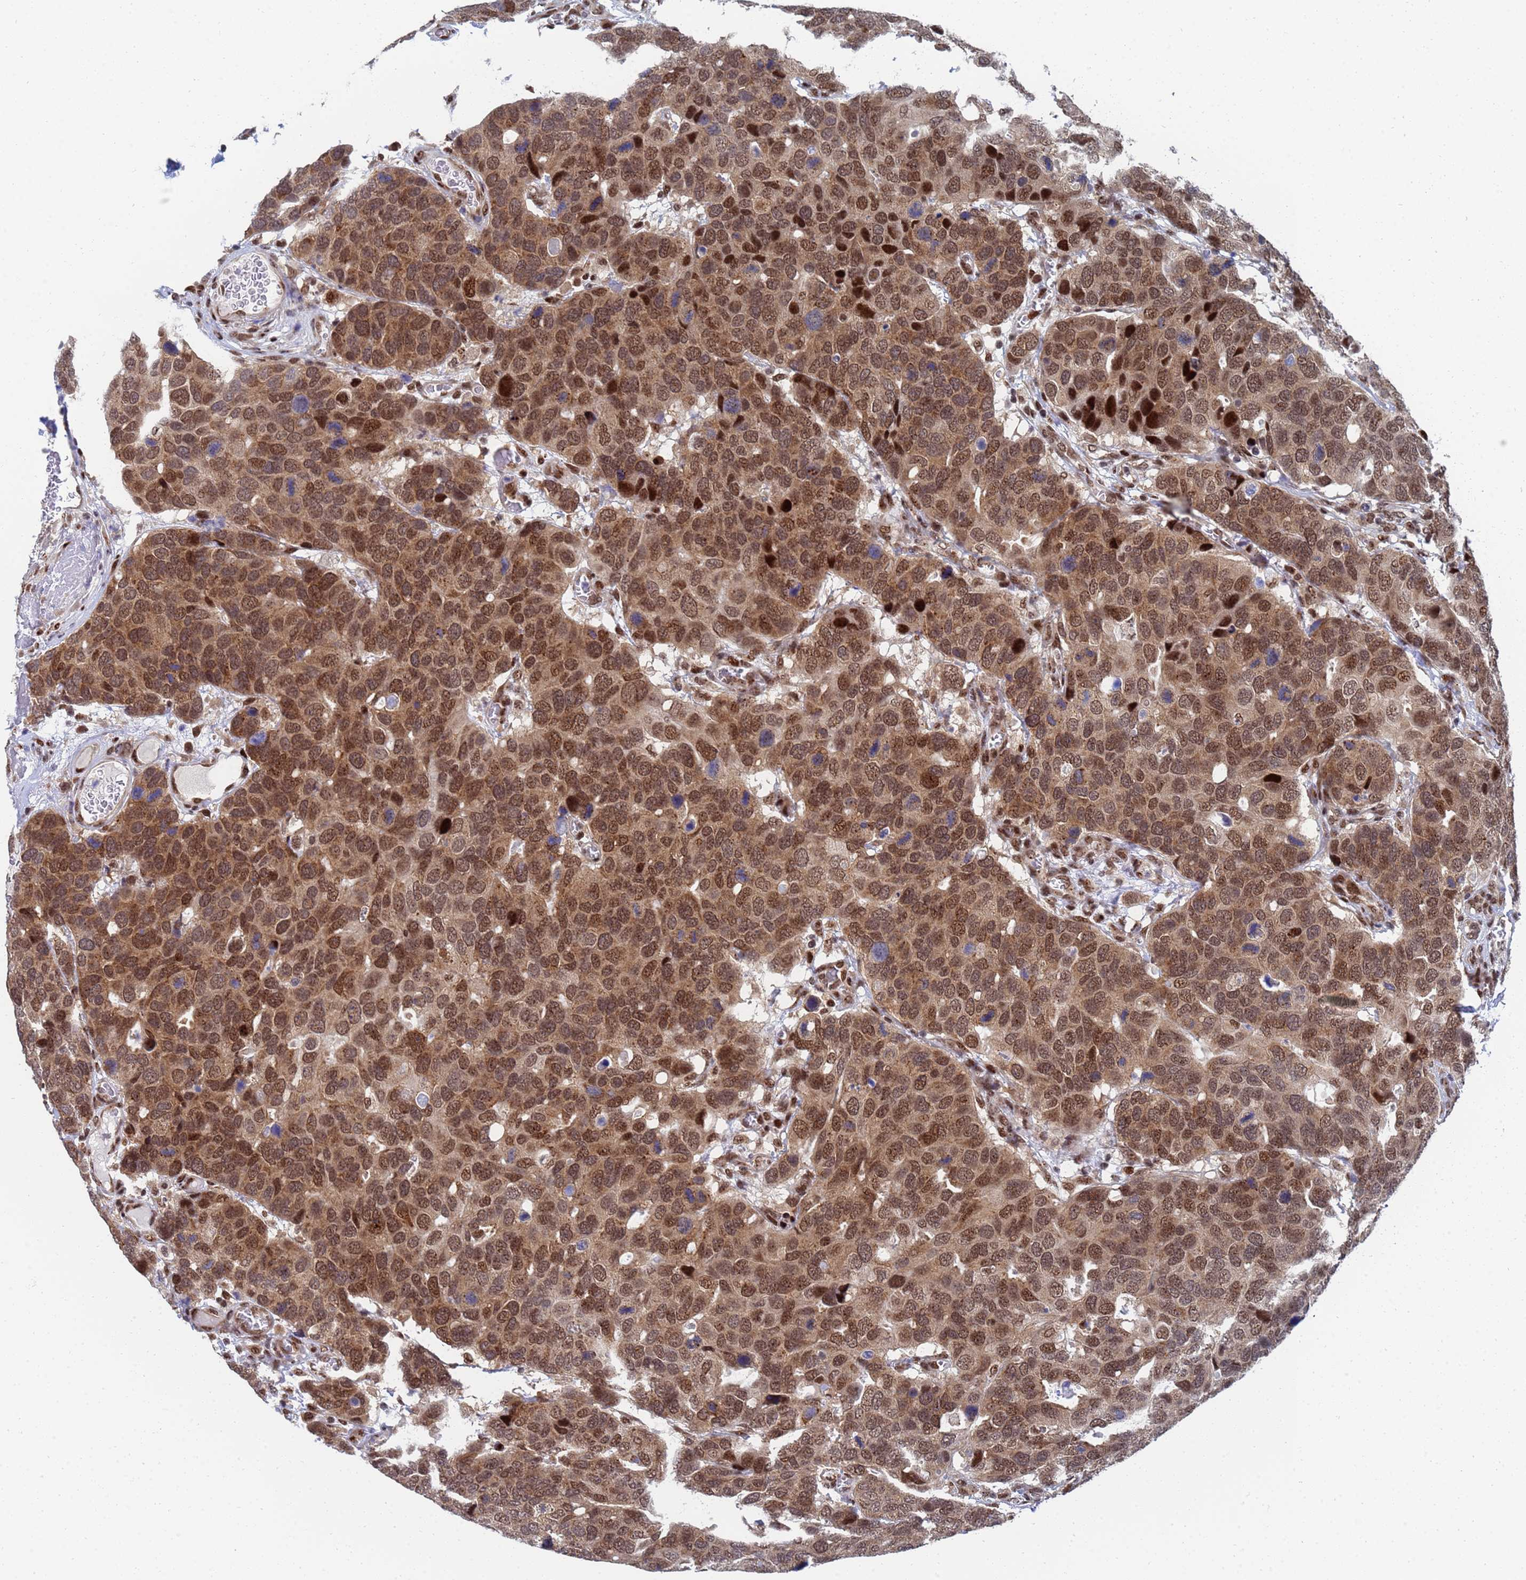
{"staining": {"intensity": "moderate", "quantity": ">75%", "location": "nuclear"}, "tissue": "breast cancer", "cell_type": "Tumor cells", "image_type": "cancer", "snomed": [{"axis": "morphology", "description": "Duct carcinoma"}, {"axis": "topography", "description": "Breast"}], "caption": "Immunohistochemical staining of human breast infiltrating ductal carcinoma demonstrates moderate nuclear protein staining in approximately >75% of tumor cells.", "gene": "AP5Z1", "patient": {"sex": "female", "age": 83}}